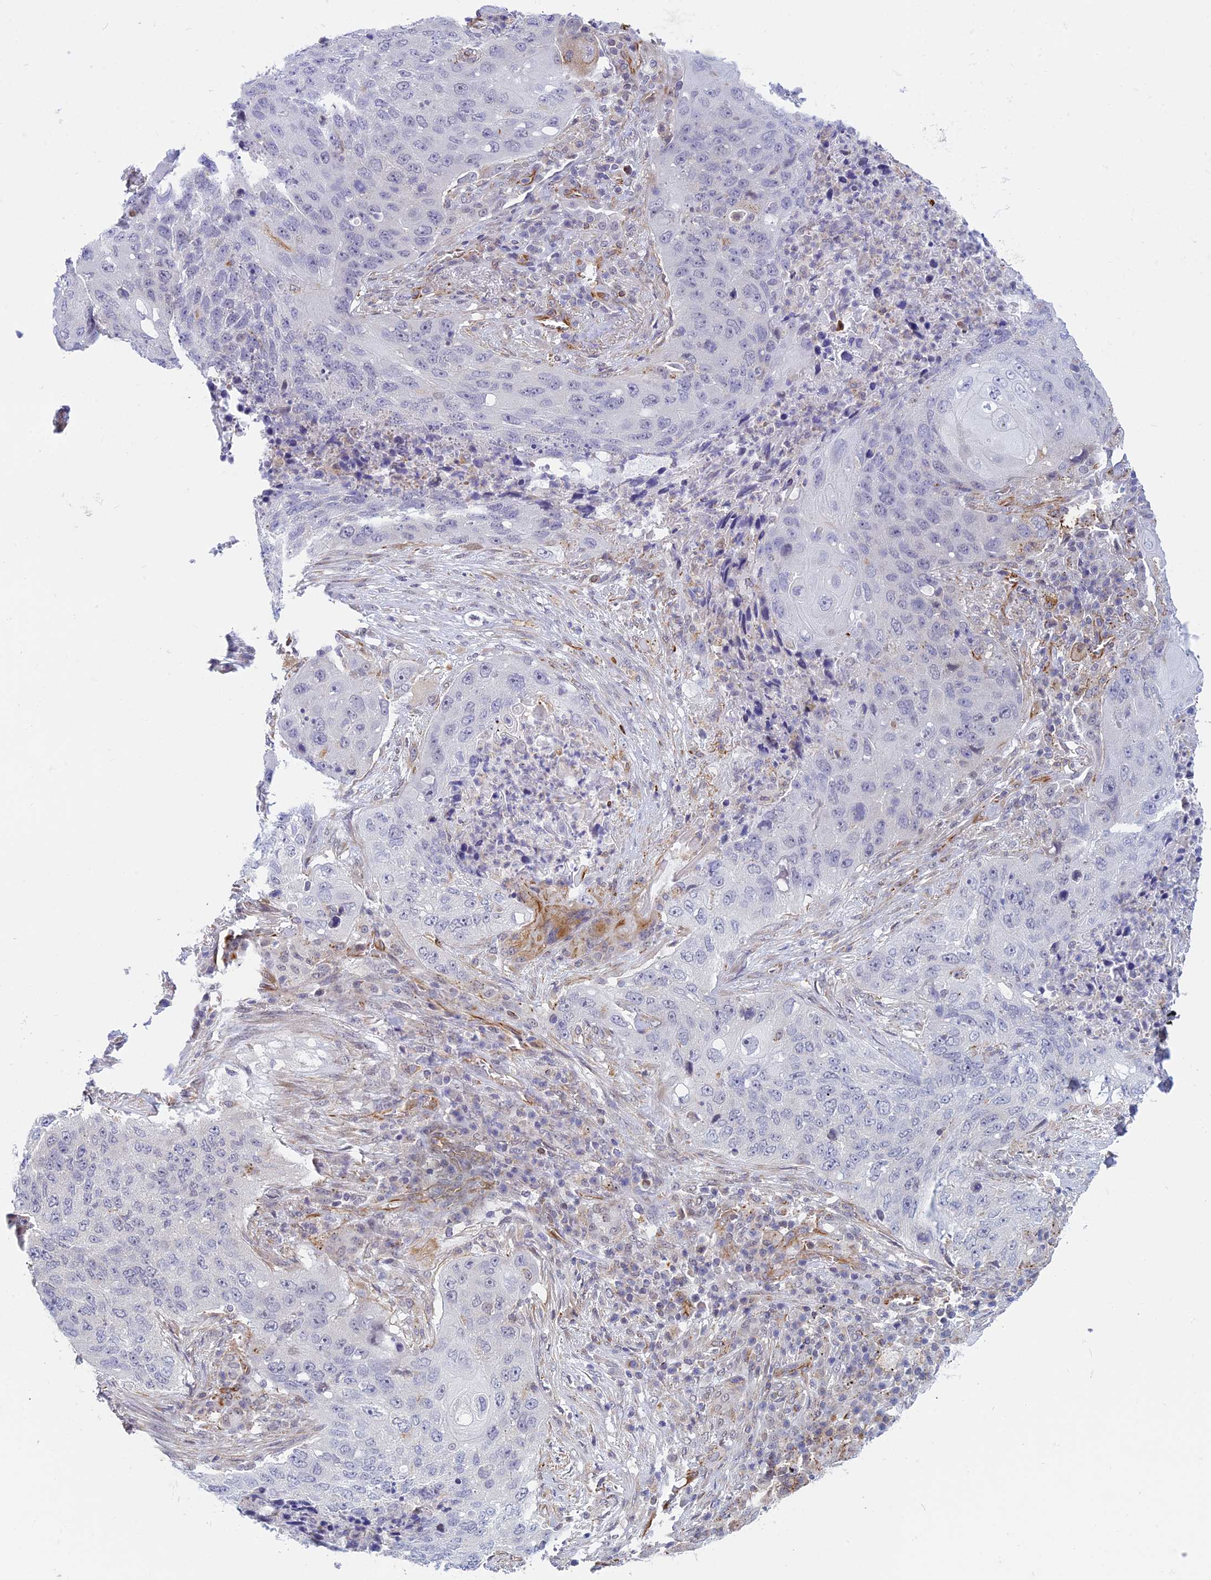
{"staining": {"intensity": "negative", "quantity": "none", "location": "none"}, "tissue": "lung cancer", "cell_type": "Tumor cells", "image_type": "cancer", "snomed": [{"axis": "morphology", "description": "Squamous cell carcinoma, NOS"}, {"axis": "topography", "description": "Lung"}], "caption": "IHC micrograph of neoplastic tissue: human lung cancer (squamous cell carcinoma) stained with DAB demonstrates no significant protein positivity in tumor cells.", "gene": "SAPCD2", "patient": {"sex": "female", "age": 63}}